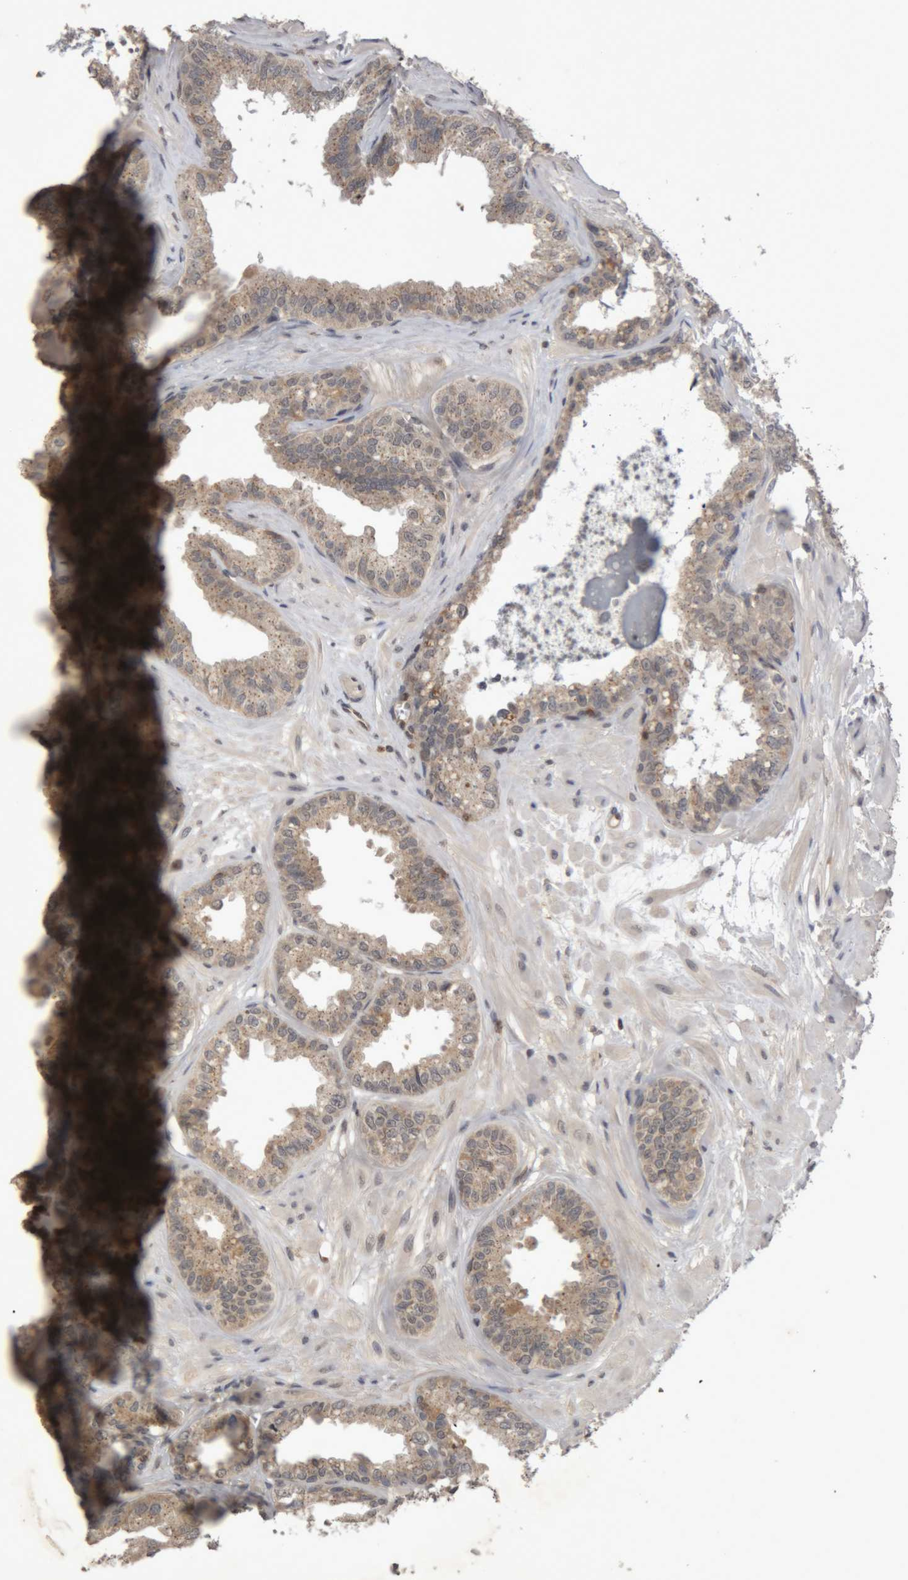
{"staining": {"intensity": "moderate", "quantity": ">75%", "location": "cytoplasmic/membranous"}, "tissue": "seminal vesicle", "cell_type": "Glandular cells", "image_type": "normal", "snomed": [{"axis": "morphology", "description": "Normal tissue, NOS"}, {"axis": "topography", "description": "Prostate"}, {"axis": "topography", "description": "Seminal veicle"}], "caption": "Protein expression analysis of unremarkable seminal vesicle displays moderate cytoplasmic/membranous positivity in approximately >75% of glandular cells.", "gene": "NFATC2", "patient": {"sex": "male", "age": 51}}